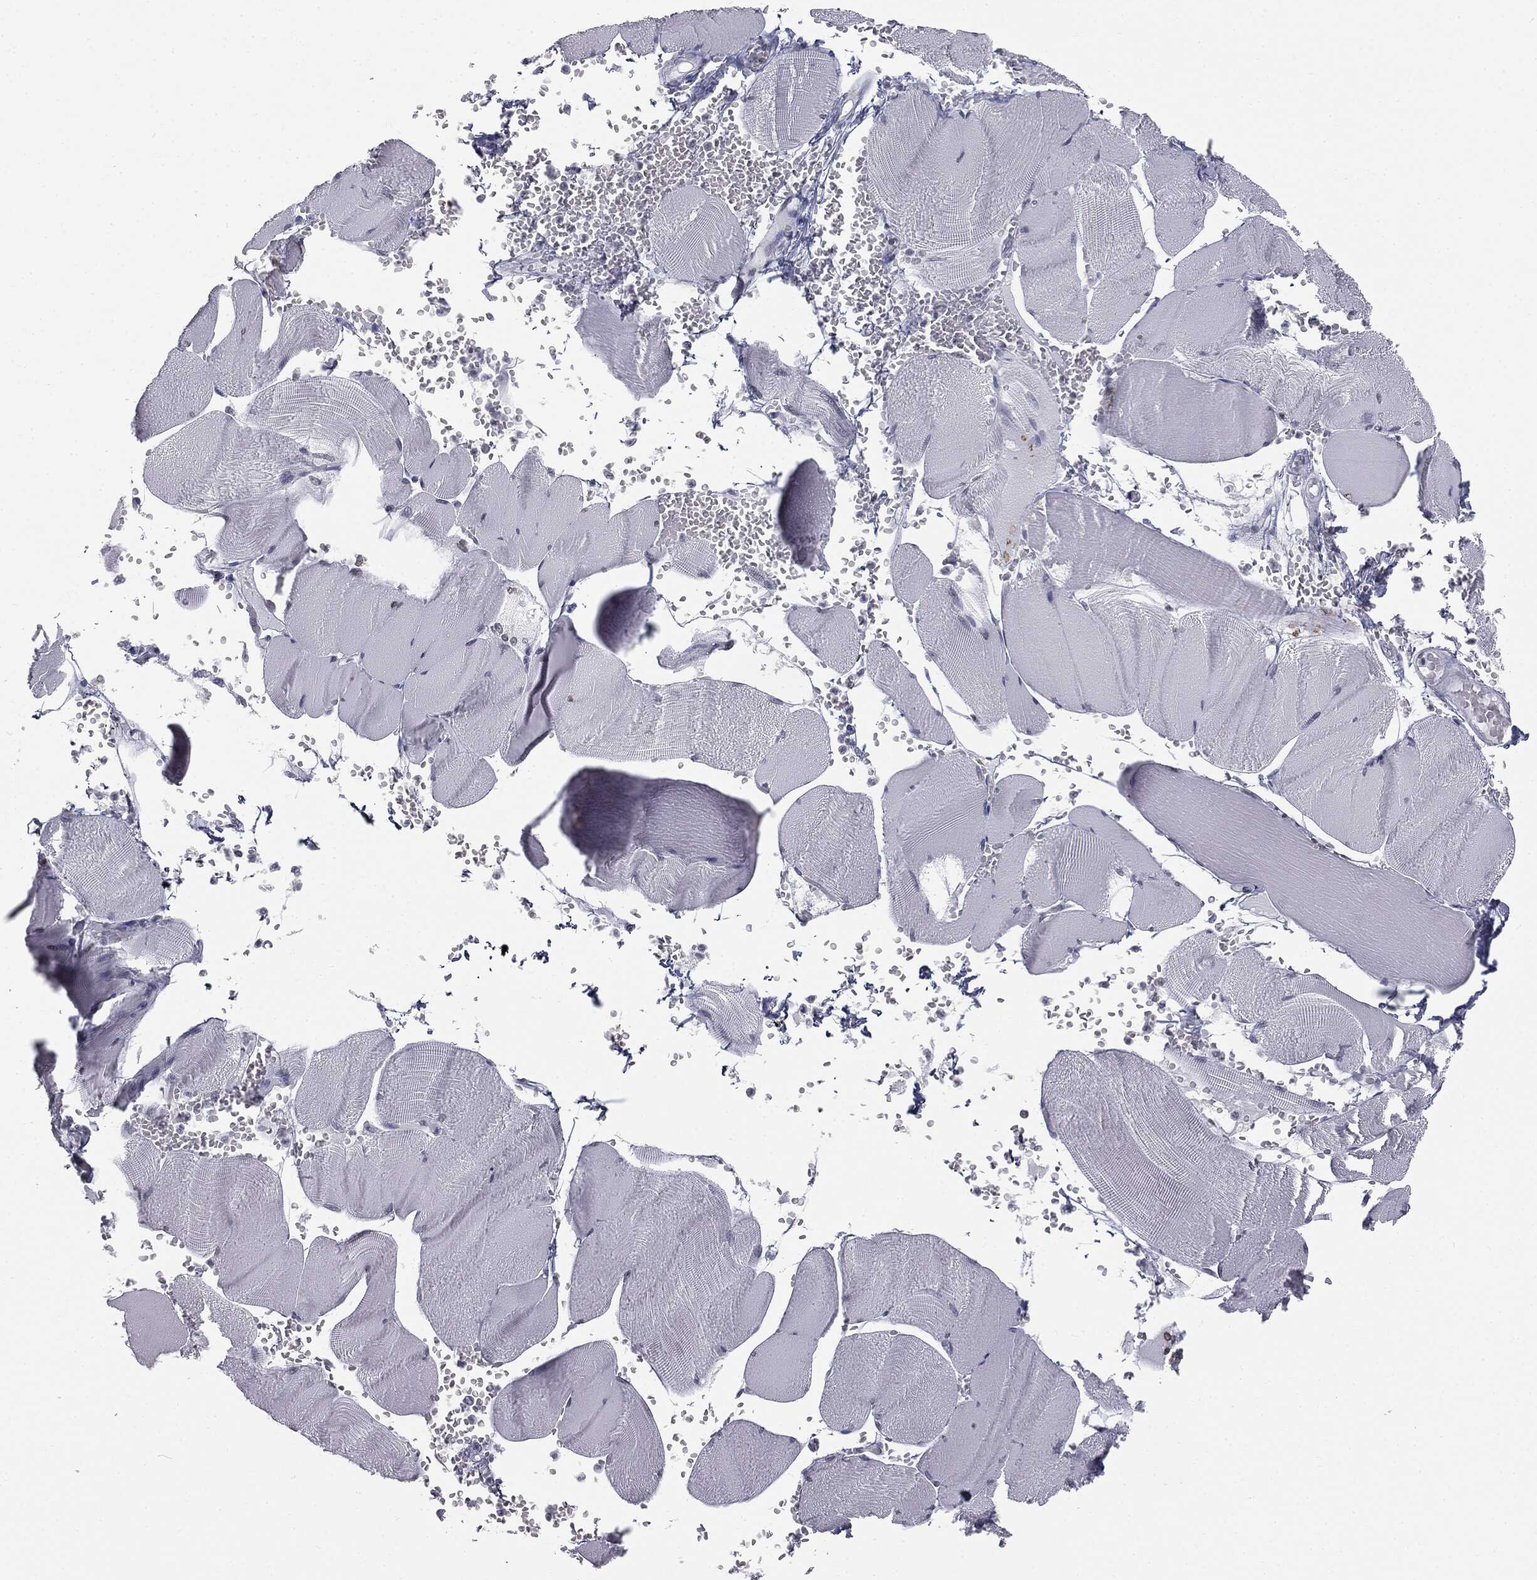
{"staining": {"intensity": "negative", "quantity": "none", "location": "none"}, "tissue": "skeletal muscle", "cell_type": "Myocytes", "image_type": "normal", "snomed": [{"axis": "morphology", "description": "Normal tissue, NOS"}, {"axis": "topography", "description": "Skeletal muscle"}], "caption": "Immunohistochemical staining of benign skeletal muscle demonstrates no significant expression in myocytes. Brightfield microscopy of immunohistochemistry stained with DAB (3,3'-diaminobenzidine) (brown) and hematoxylin (blue), captured at high magnification.", "gene": "ALDOB", "patient": {"sex": "male", "age": 56}}